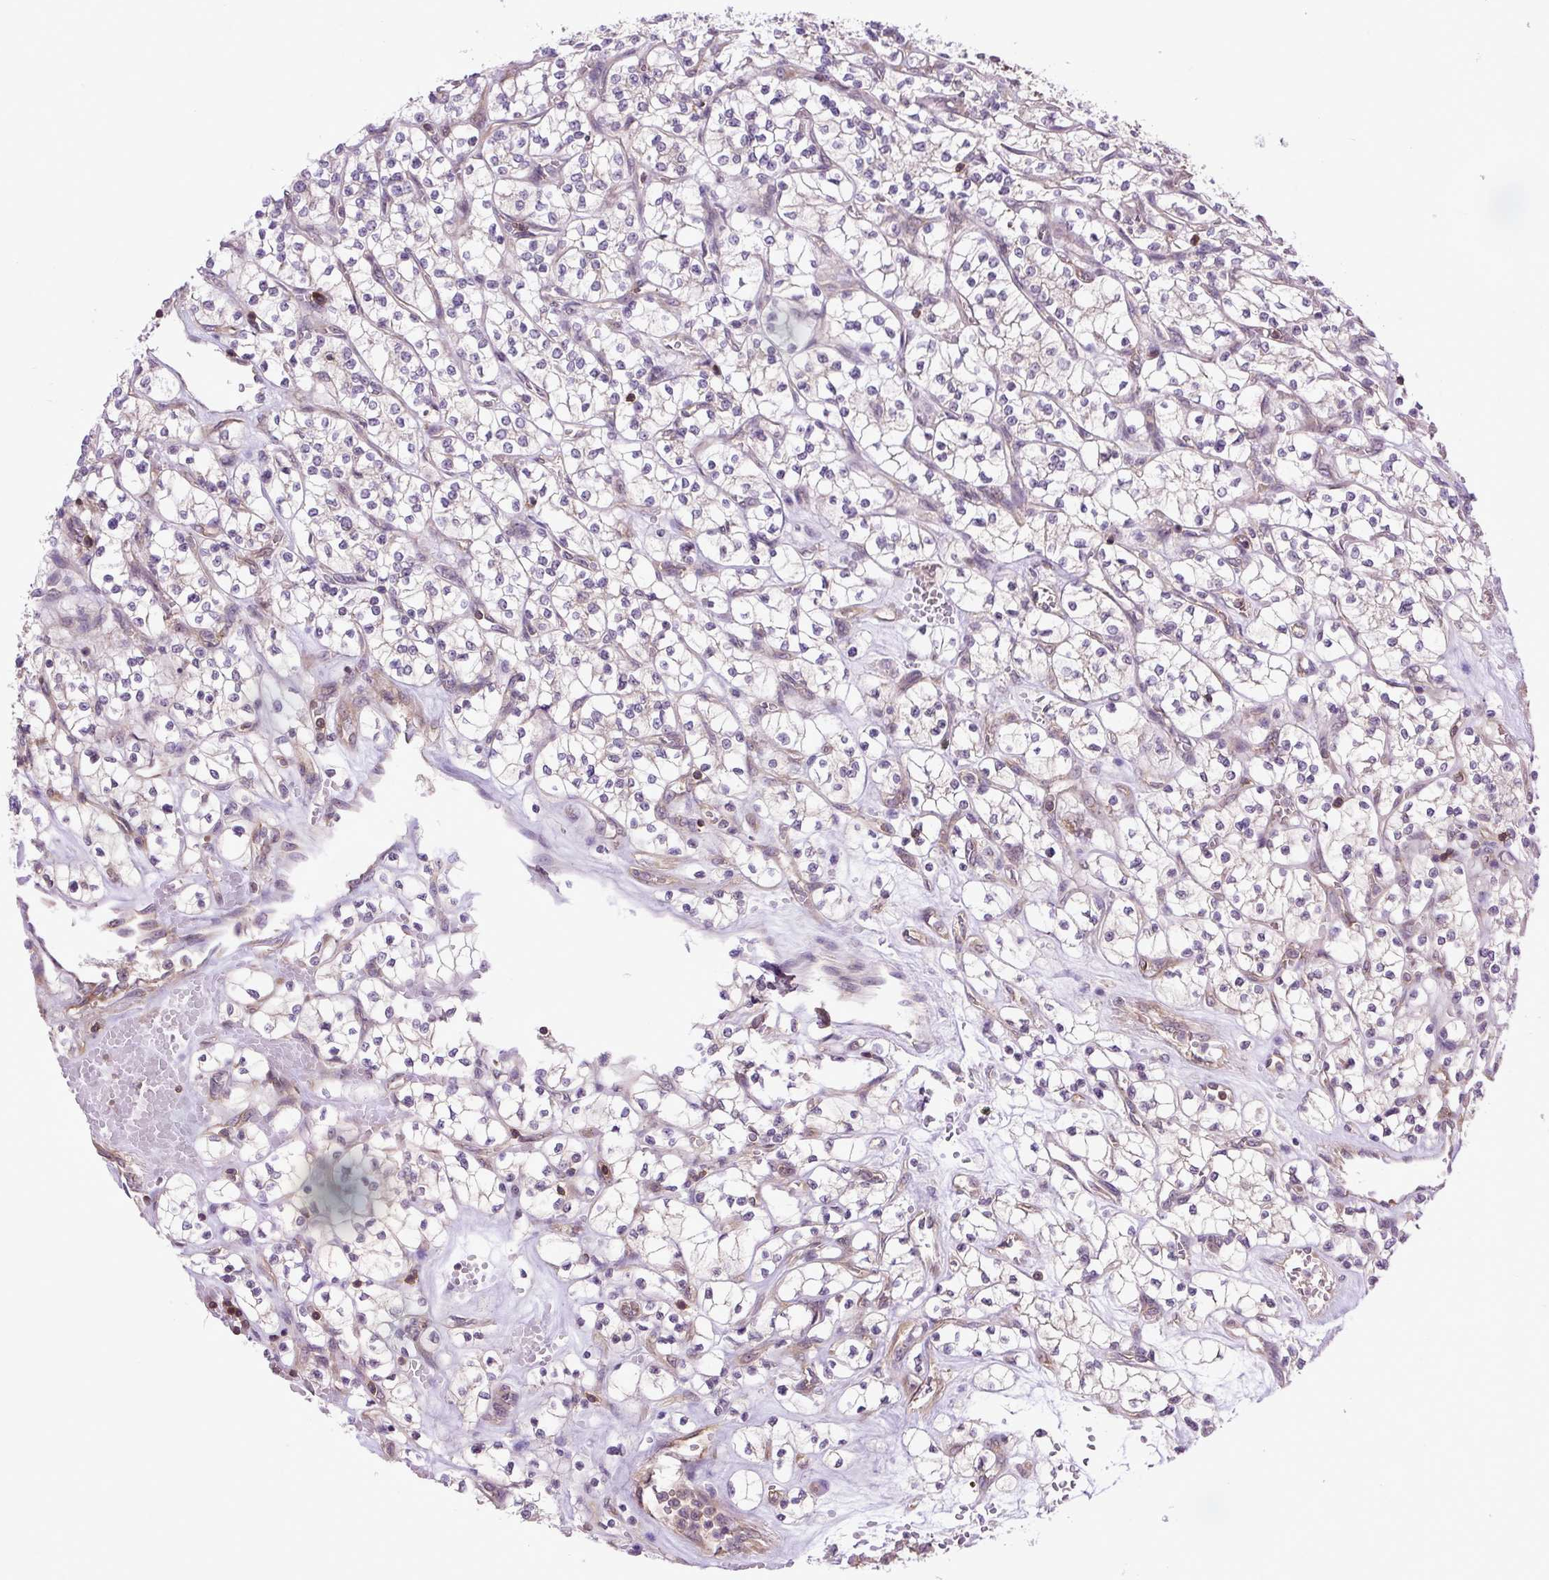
{"staining": {"intensity": "negative", "quantity": "none", "location": "none"}, "tissue": "renal cancer", "cell_type": "Tumor cells", "image_type": "cancer", "snomed": [{"axis": "morphology", "description": "Adenocarcinoma, NOS"}, {"axis": "topography", "description": "Kidney"}], "caption": "An image of human renal adenocarcinoma is negative for staining in tumor cells.", "gene": "PLCG1", "patient": {"sex": "female", "age": 64}}